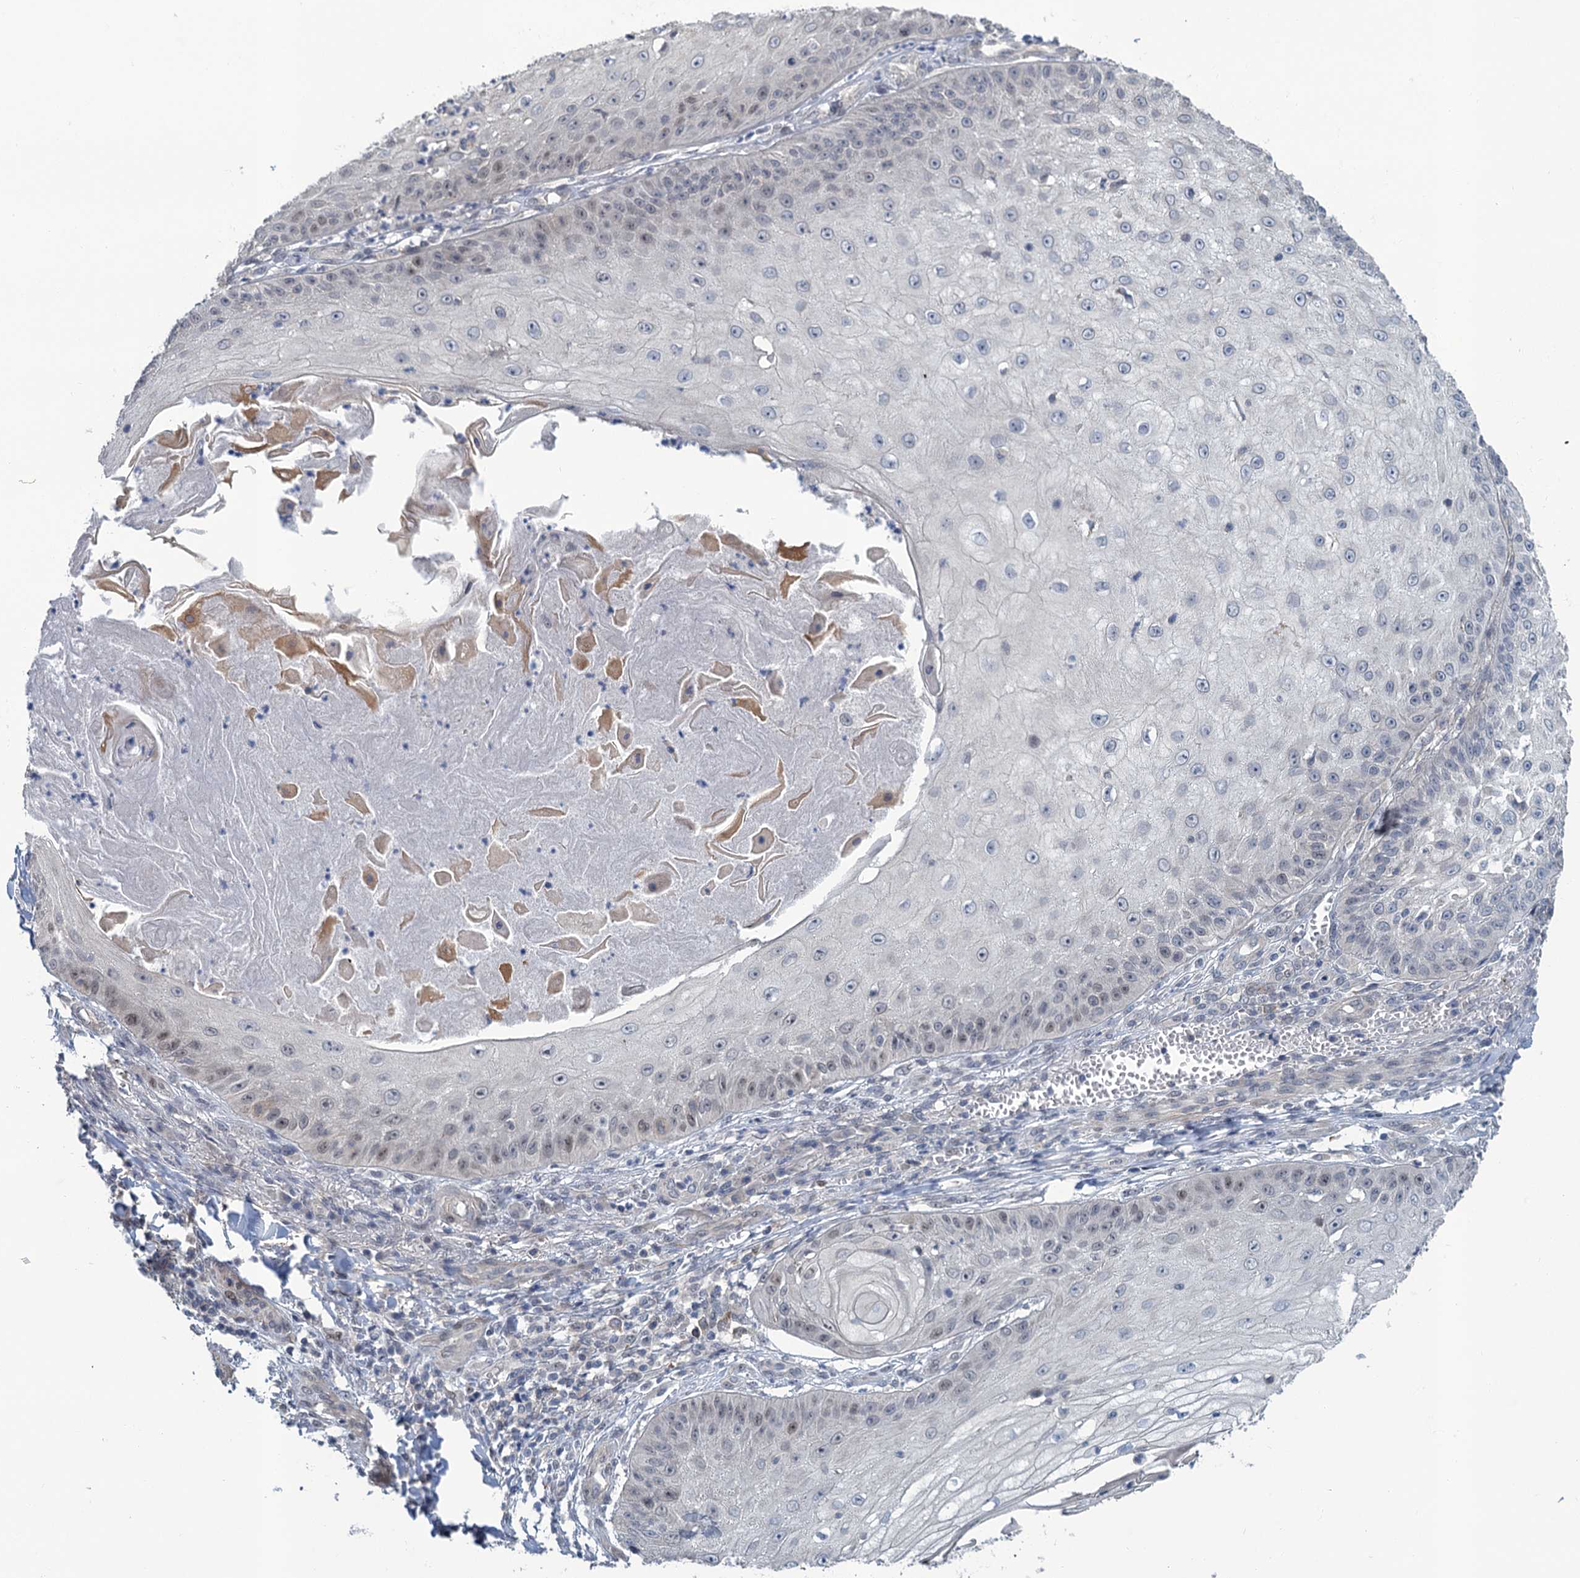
{"staining": {"intensity": "negative", "quantity": "none", "location": "none"}, "tissue": "skin cancer", "cell_type": "Tumor cells", "image_type": "cancer", "snomed": [{"axis": "morphology", "description": "Squamous cell carcinoma, NOS"}, {"axis": "topography", "description": "Skin"}], "caption": "This is an immunohistochemistry (IHC) histopathology image of human skin squamous cell carcinoma. There is no positivity in tumor cells.", "gene": "MRFAP1", "patient": {"sex": "male", "age": 70}}